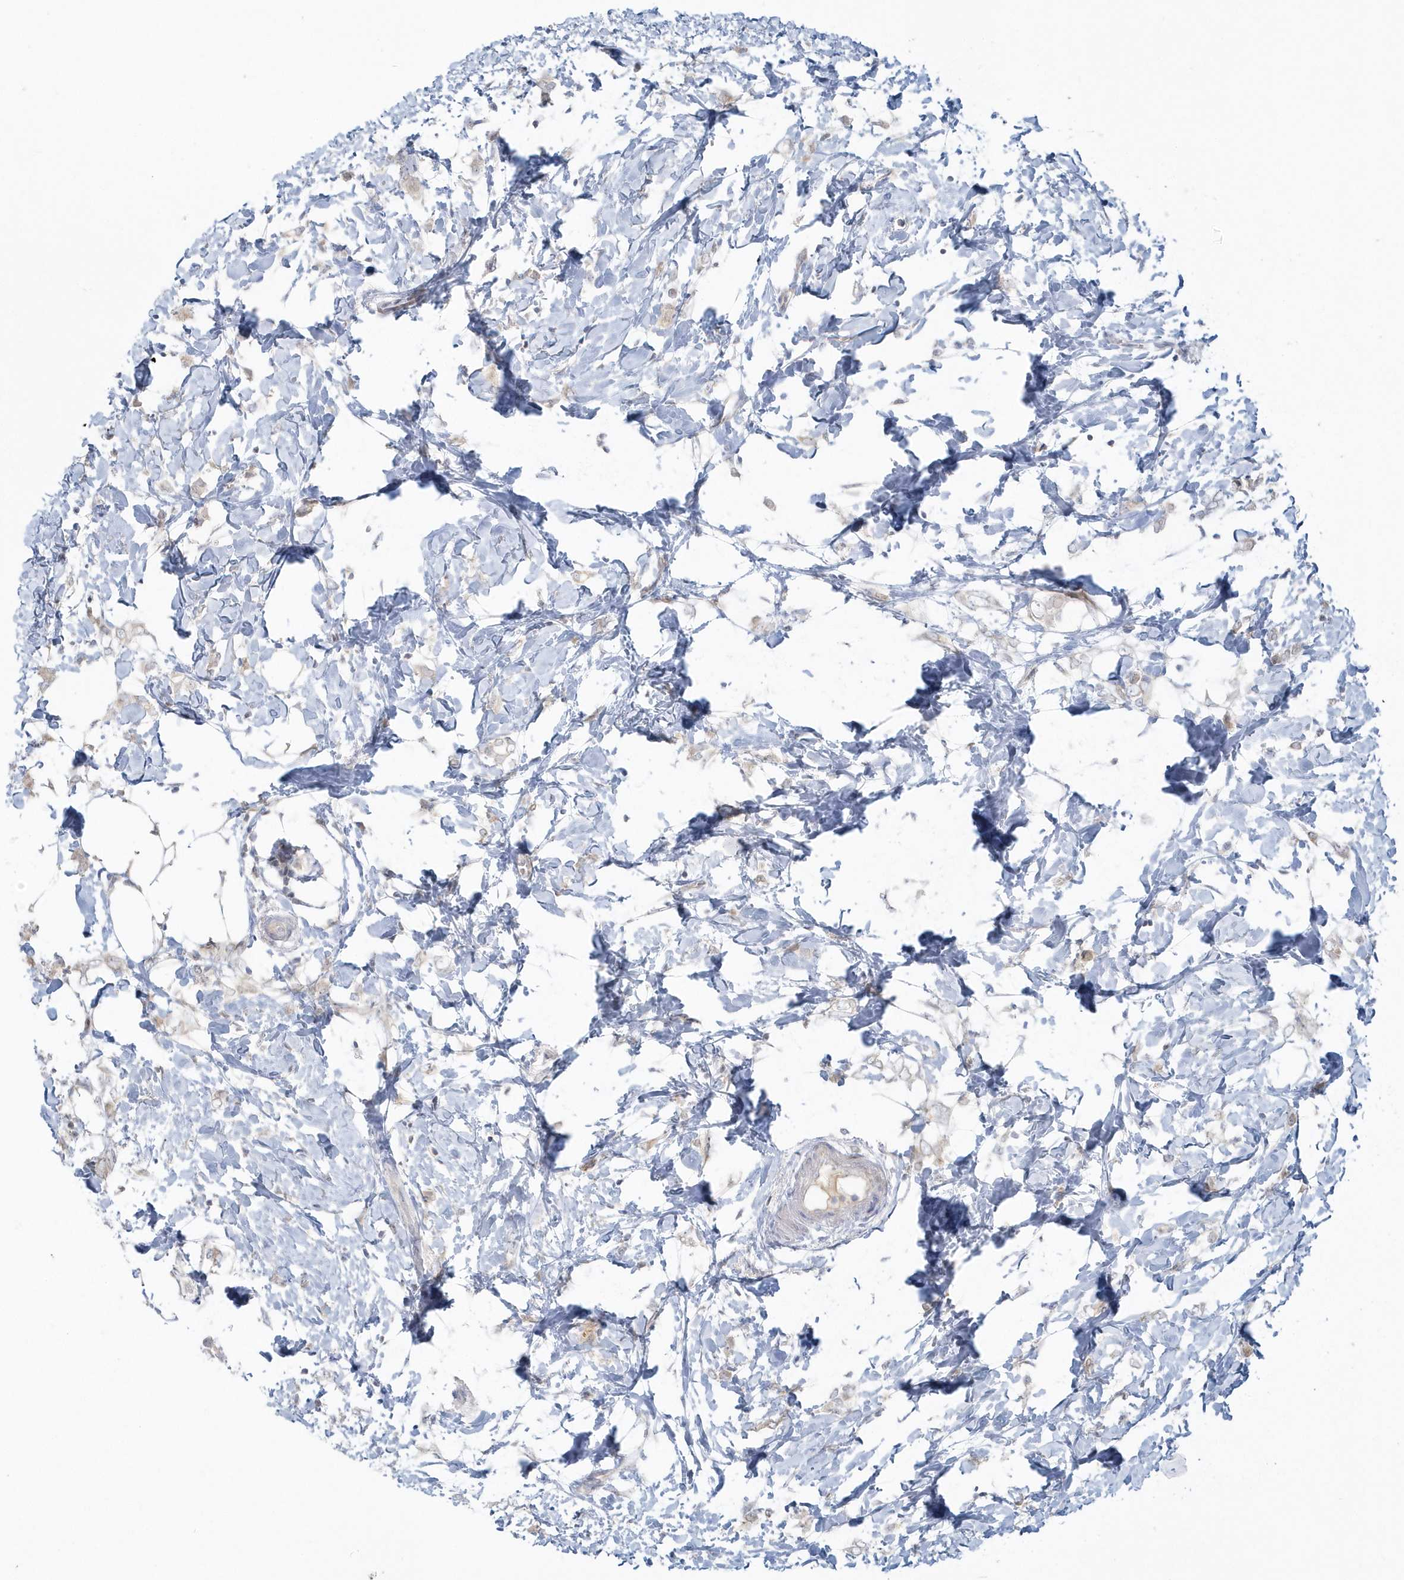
{"staining": {"intensity": "negative", "quantity": "none", "location": "none"}, "tissue": "breast cancer", "cell_type": "Tumor cells", "image_type": "cancer", "snomed": [{"axis": "morphology", "description": "Normal tissue, NOS"}, {"axis": "morphology", "description": "Lobular carcinoma"}, {"axis": "topography", "description": "Breast"}], "caption": "The immunohistochemistry micrograph has no significant staining in tumor cells of breast lobular carcinoma tissue.", "gene": "BLTP3A", "patient": {"sex": "female", "age": 47}}